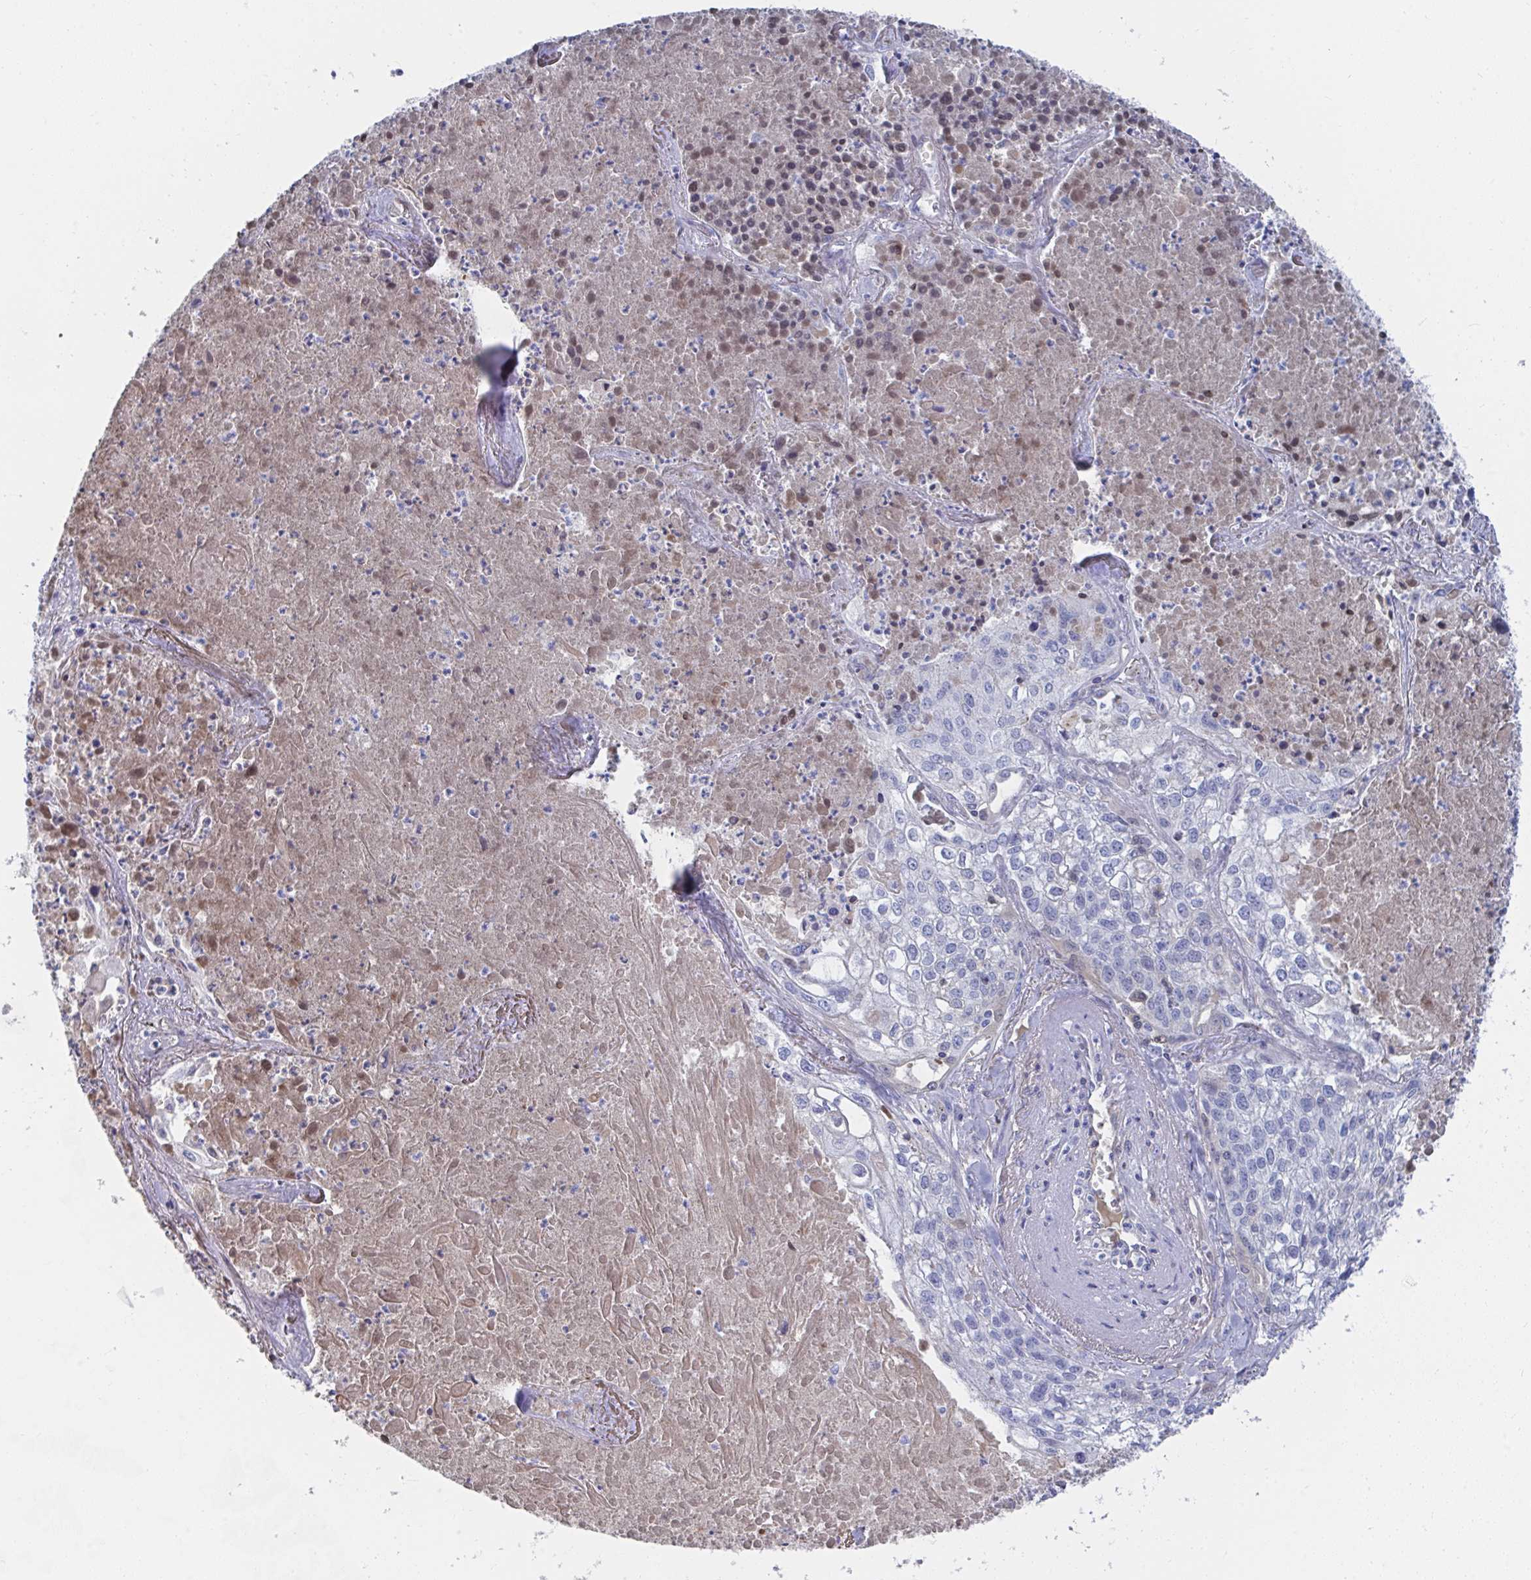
{"staining": {"intensity": "negative", "quantity": "none", "location": "none"}, "tissue": "lung cancer", "cell_type": "Tumor cells", "image_type": "cancer", "snomed": [{"axis": "morphology", "description": "Squamous cell carcinoma, NOS"}, {"axis": "topography", "description": "Lung"}], "caption": "Immunohistochemistry of lung squamous cell carcinoma displays no positivity in tumor cells. (Brightfield microscopy of DAB (3,3'-diaminobenzidine) IHC at high magnification).", "gene": "TNFAIP6", "patient": {"sex": "male", "age": 74}}